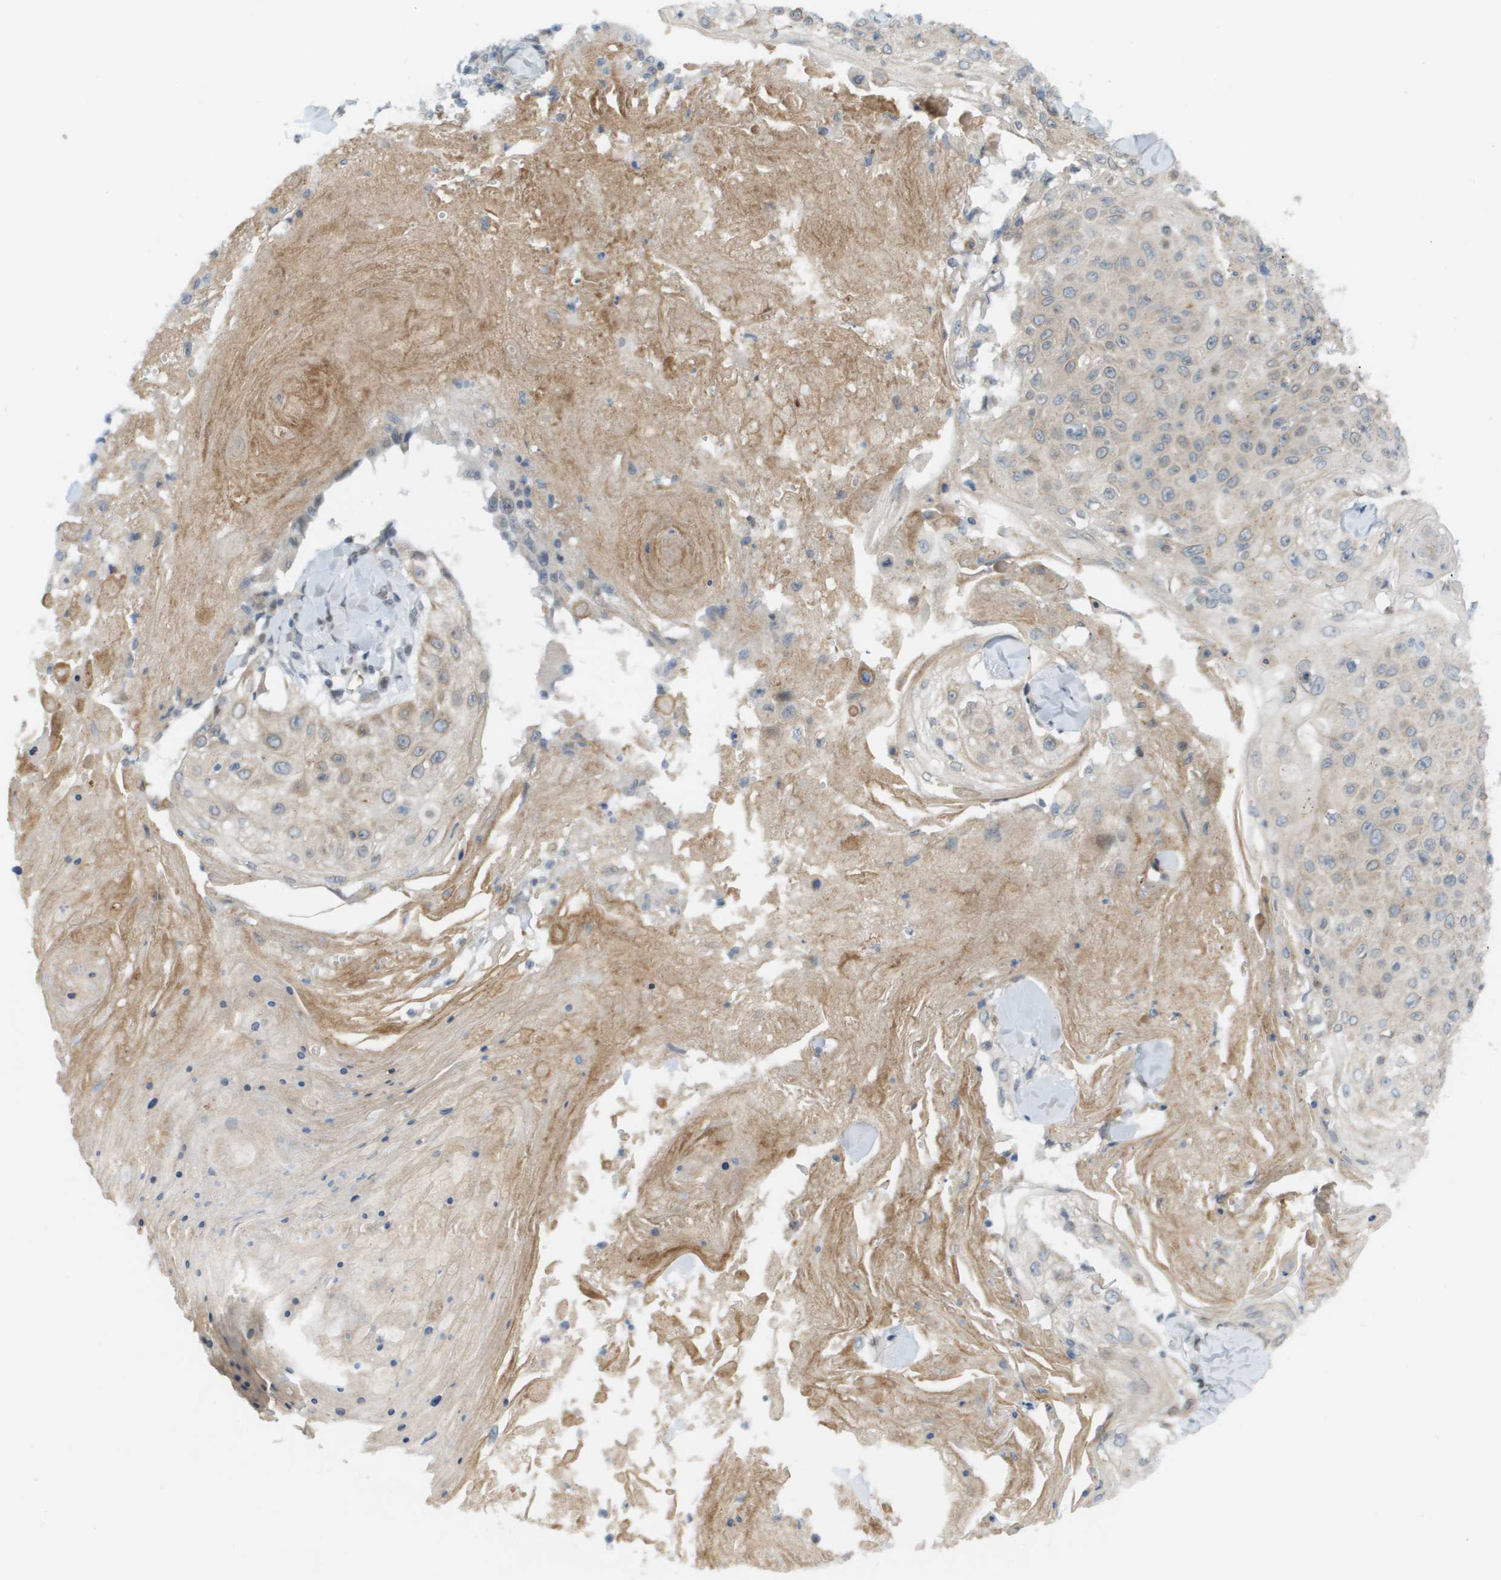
{"staining": {"intensity": "weak", "quantity": "<25%", "location": "cytoplasmic/membranous"}, "tissue": "skin cancer", "cell_type": "Tumor cells", "image_type": "cancer", "snomed": [{"axis": "morphology", "description": "Squamous cell carcinoma, NOS"}, {"axis": "topography", "description": "Skin"}], "caption": "DAB immunohistochemical staining of human squamous cell carcinoma (skin) displays no significant positivity in tumor cells.", "gene": "CACNB4", "patient": {"sex": "male", "age": 86}}